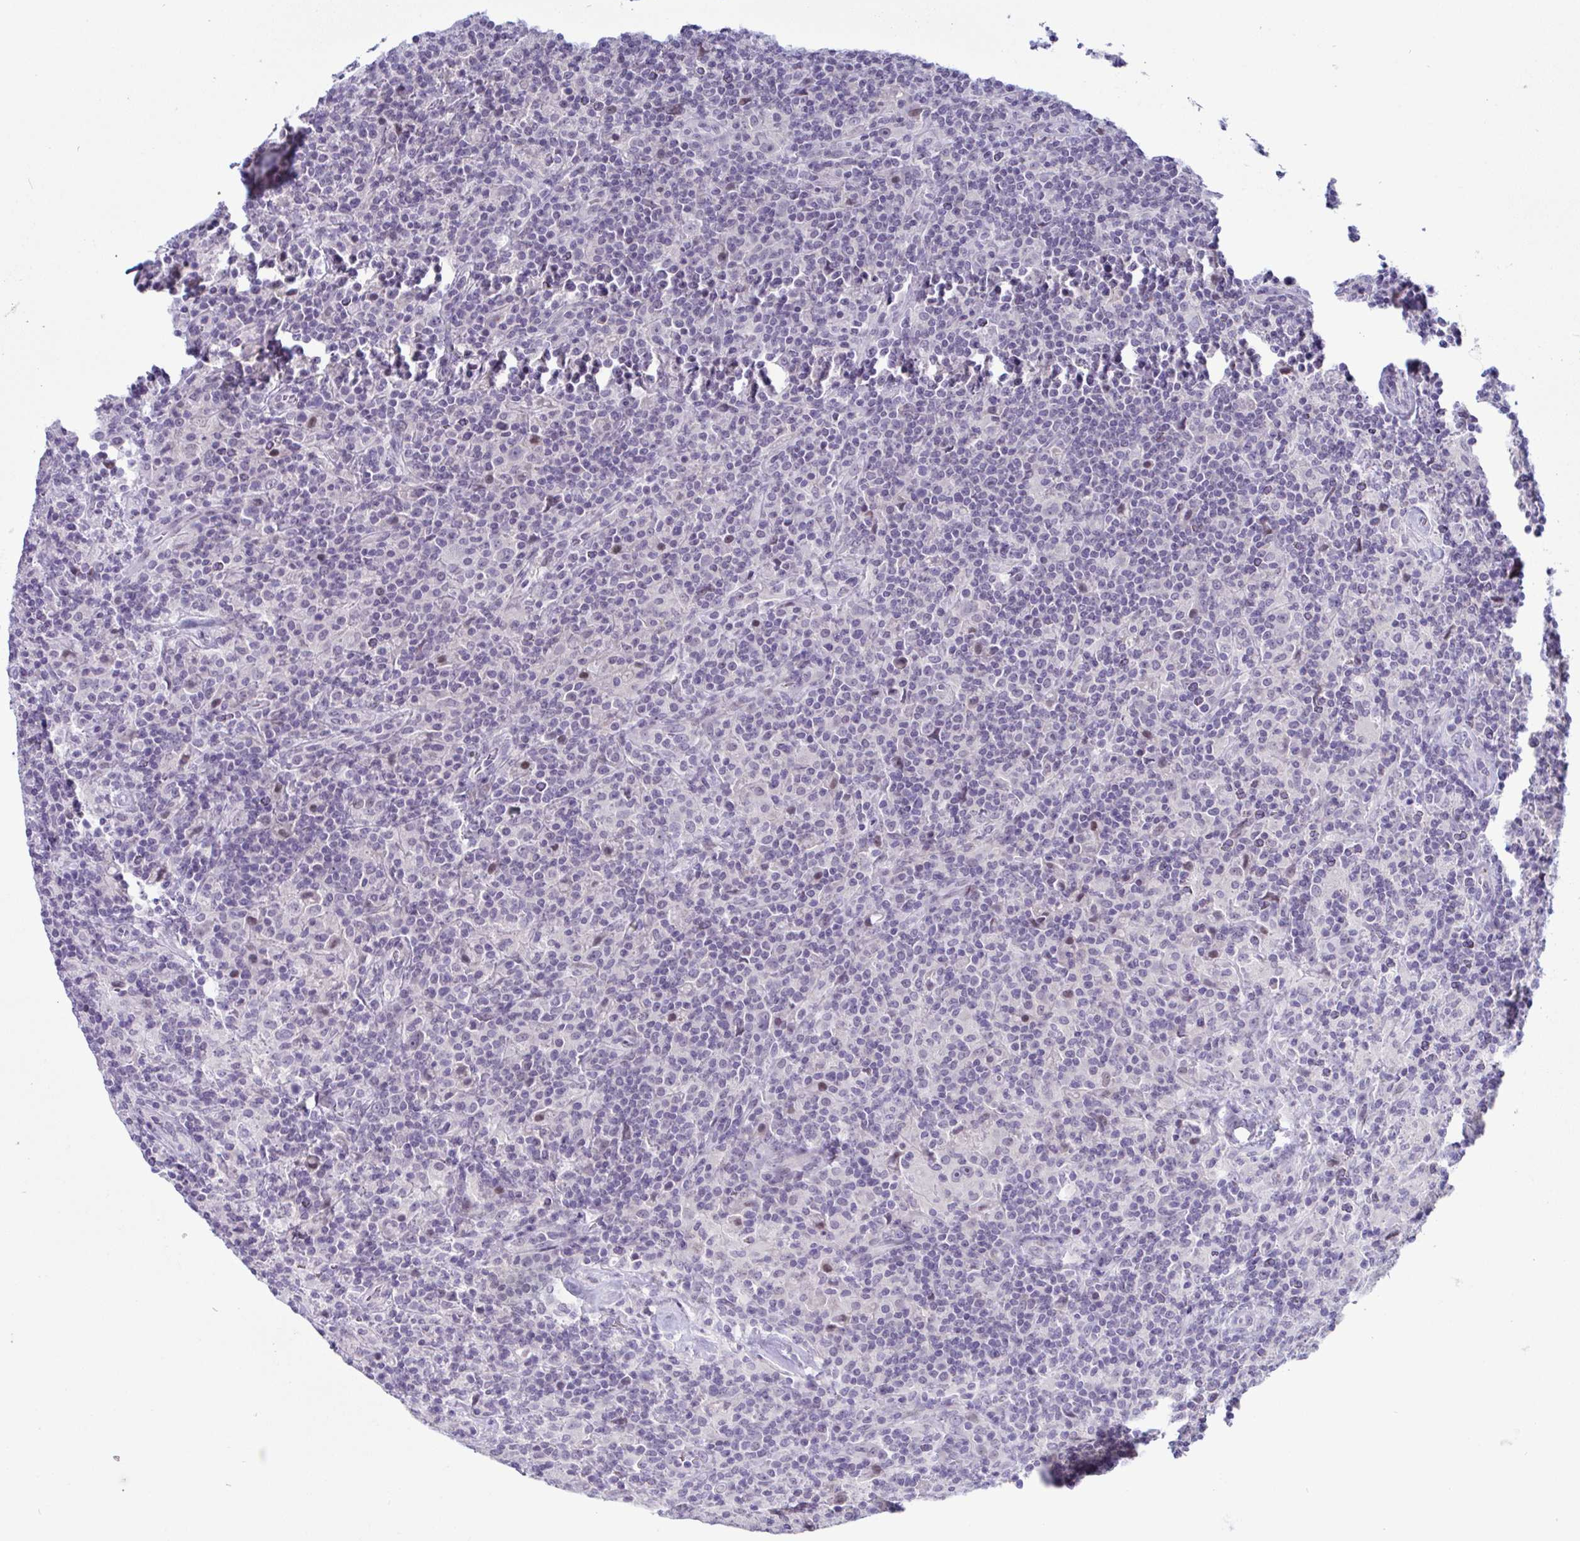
{"staining": {"intensity": "negative", "quantity": "none", "location": "none"}, "tissue": "lymphoma", "cell_type": "Tumor cells", "image_type": "cancer", "snomed": [{"axis": "morphology", "description": "Hodgkin's disease, NOS"}, {"axis": "topography", "description": "Lymph node"}], "caption": "Immunohistochemistry (IHC) of lymphoma reveals no expression in tumor cells.", "gene": "USP35", "patient": {"sex": "male", "age": 70}}